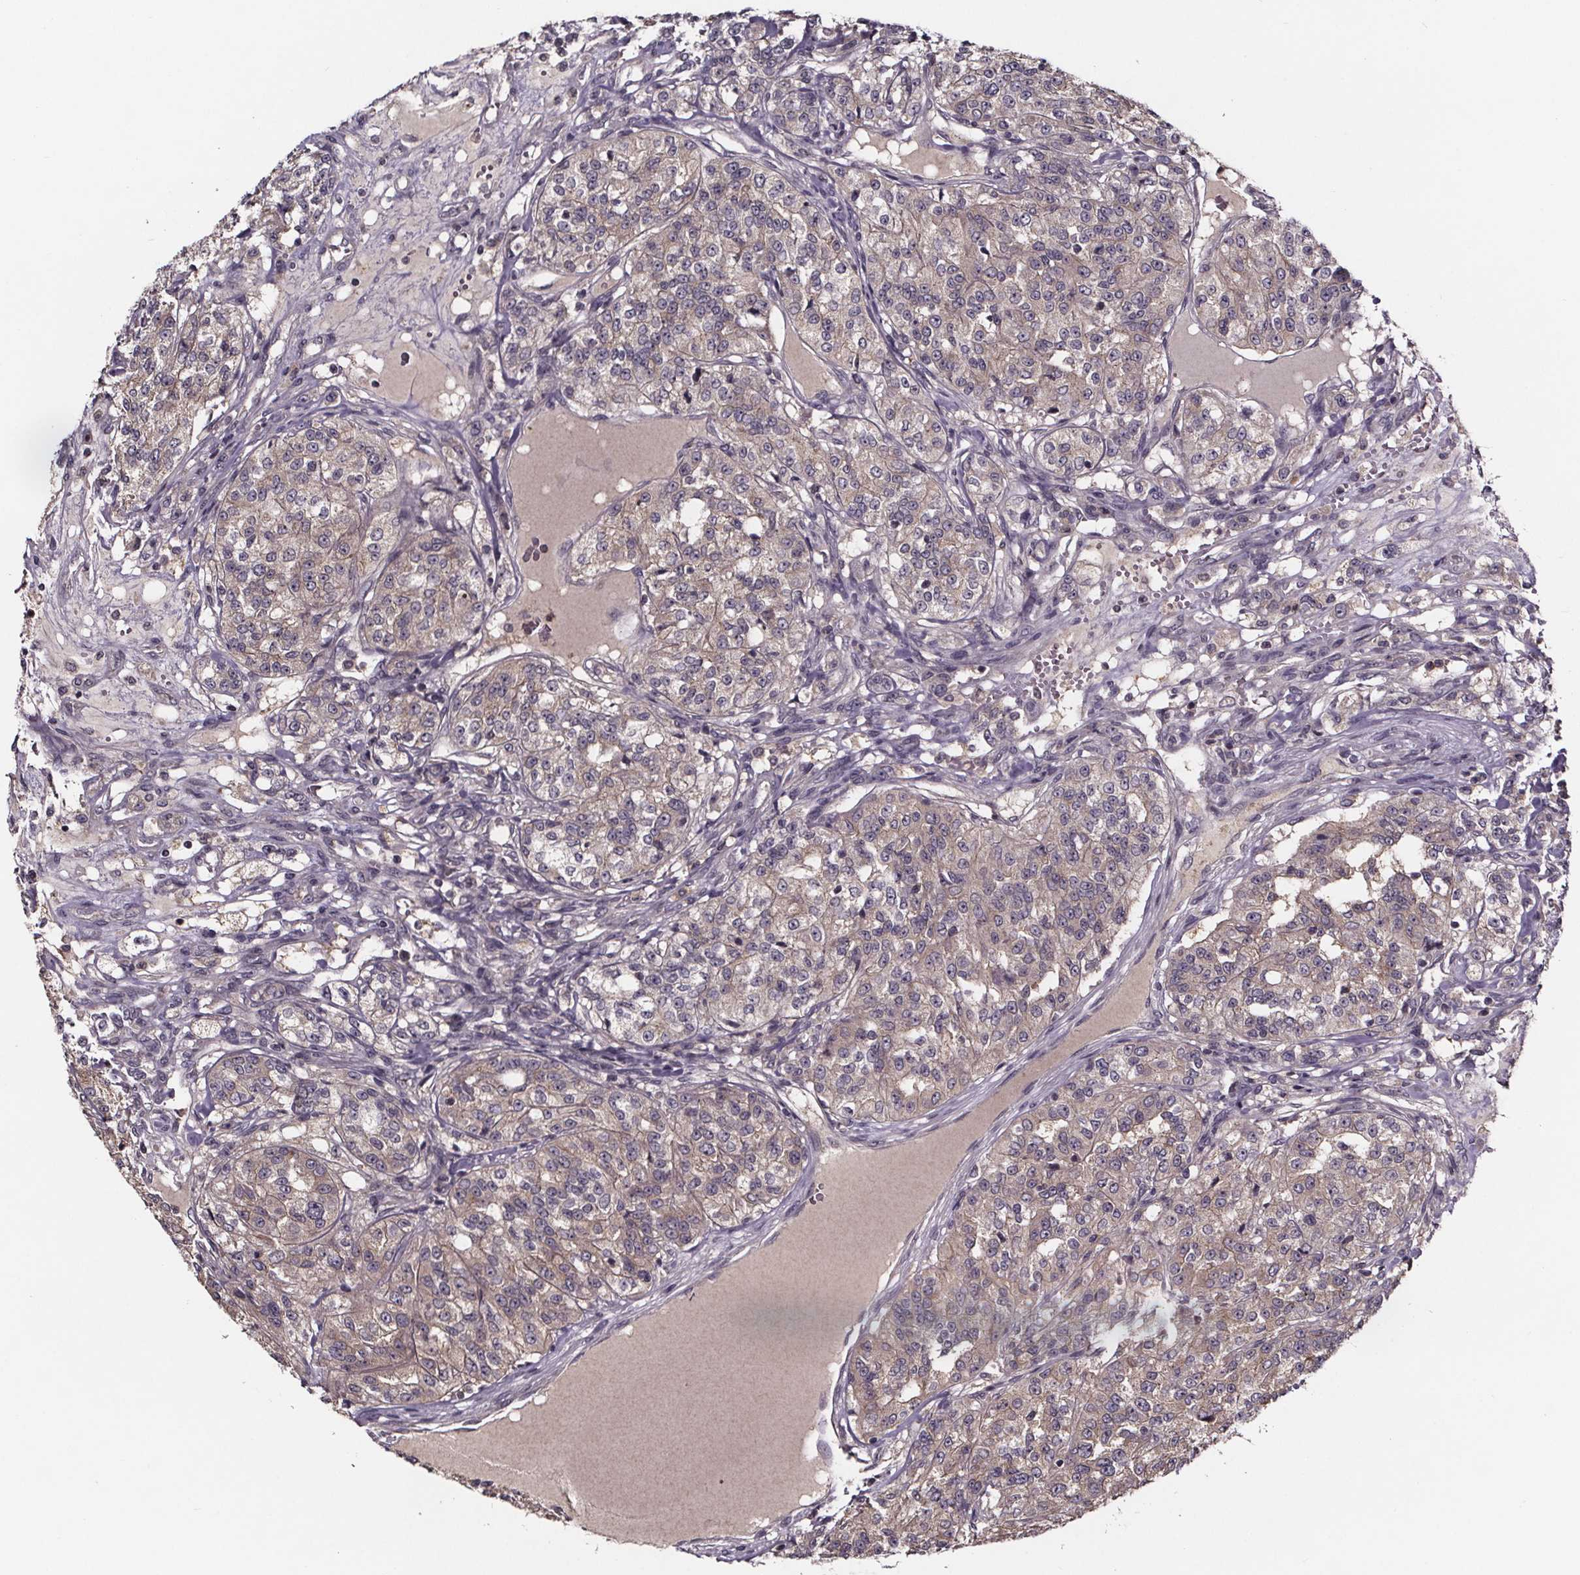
{"staining": {"intensity": "weak", "quantity": "25%-75%", "location": "cytoplasmic/membranous"}, "tissue": "renal cancer", "cell_type": "Tumor cells", "image_type": "cancer", "snomed": [{"axis": "morphology", "description": "Adenocarcinoma, NOS"}, {"axis": "topography", "description": "Kidney"}], "caption": "IHC photomicrograph of neoplastic tissue: renal cancer stained using immunohistochemistry (IHC) reveals low levels of weak protein expression localized specifically in the cytoplasmic/membranous of tumor cells, appearing as a cytoplasmic/membranous brown color.", "gene": "SMIM1", "patient": {"sex": "female", "age": 63}}